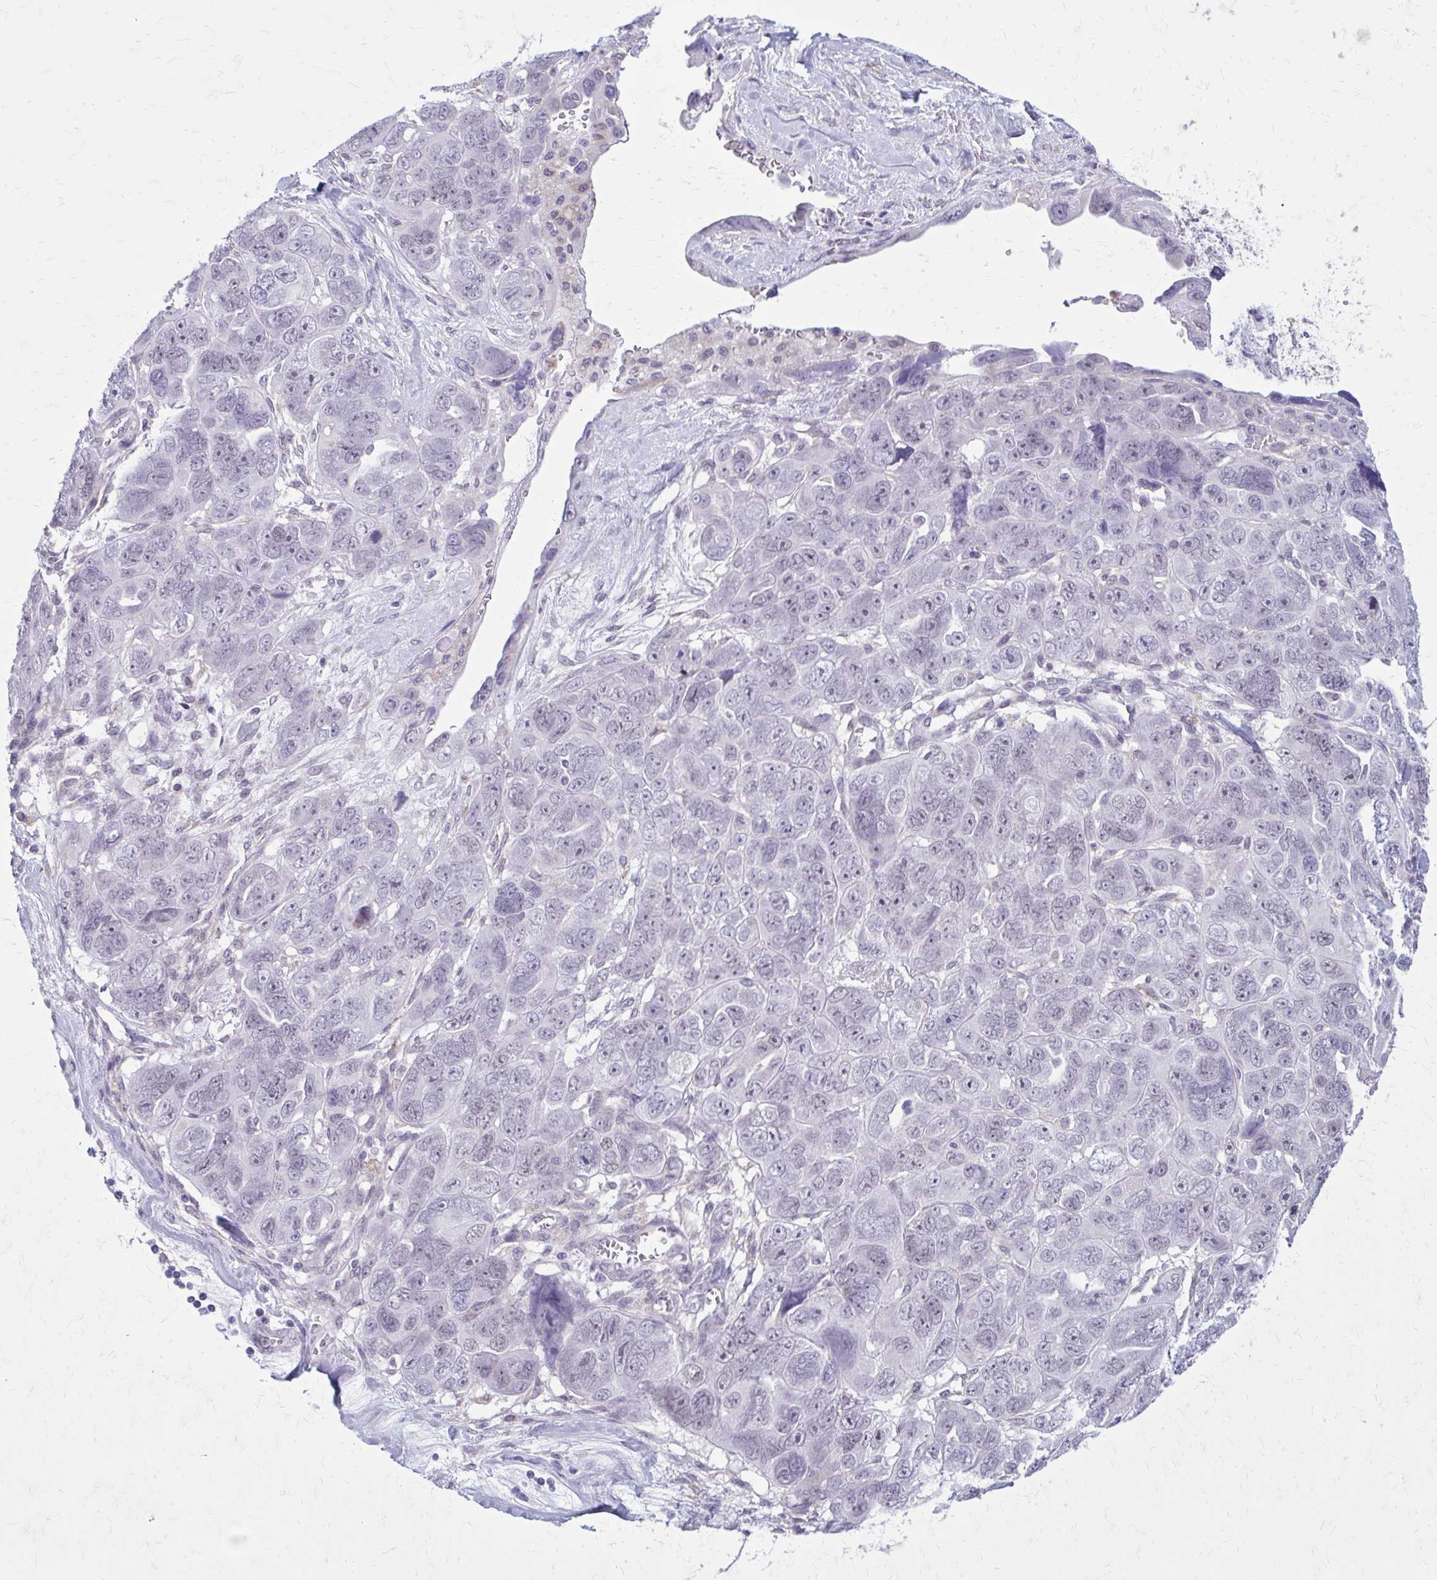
{"staining": {"intensity": "negative", "quantity": "none", "location": "none"}, "tissue": "ovarian cancer", "cell_type": "Tumor cells", "image_type": "cancer", "snomed": [{"axis": "morphology", "description": "Cystadenocarcinoma, serous, NOS"}, {"axis": "topography", "description": "Ovary"}], "caption": "The IHC photomicrograph has no significant expression in tumor cells of ovarian cancer (serous cystadenocarcinoma) tissue. Nuclei are stained in blue.", "gene": "PROSER1", "patient": {"sex": "female", "age": 63}}